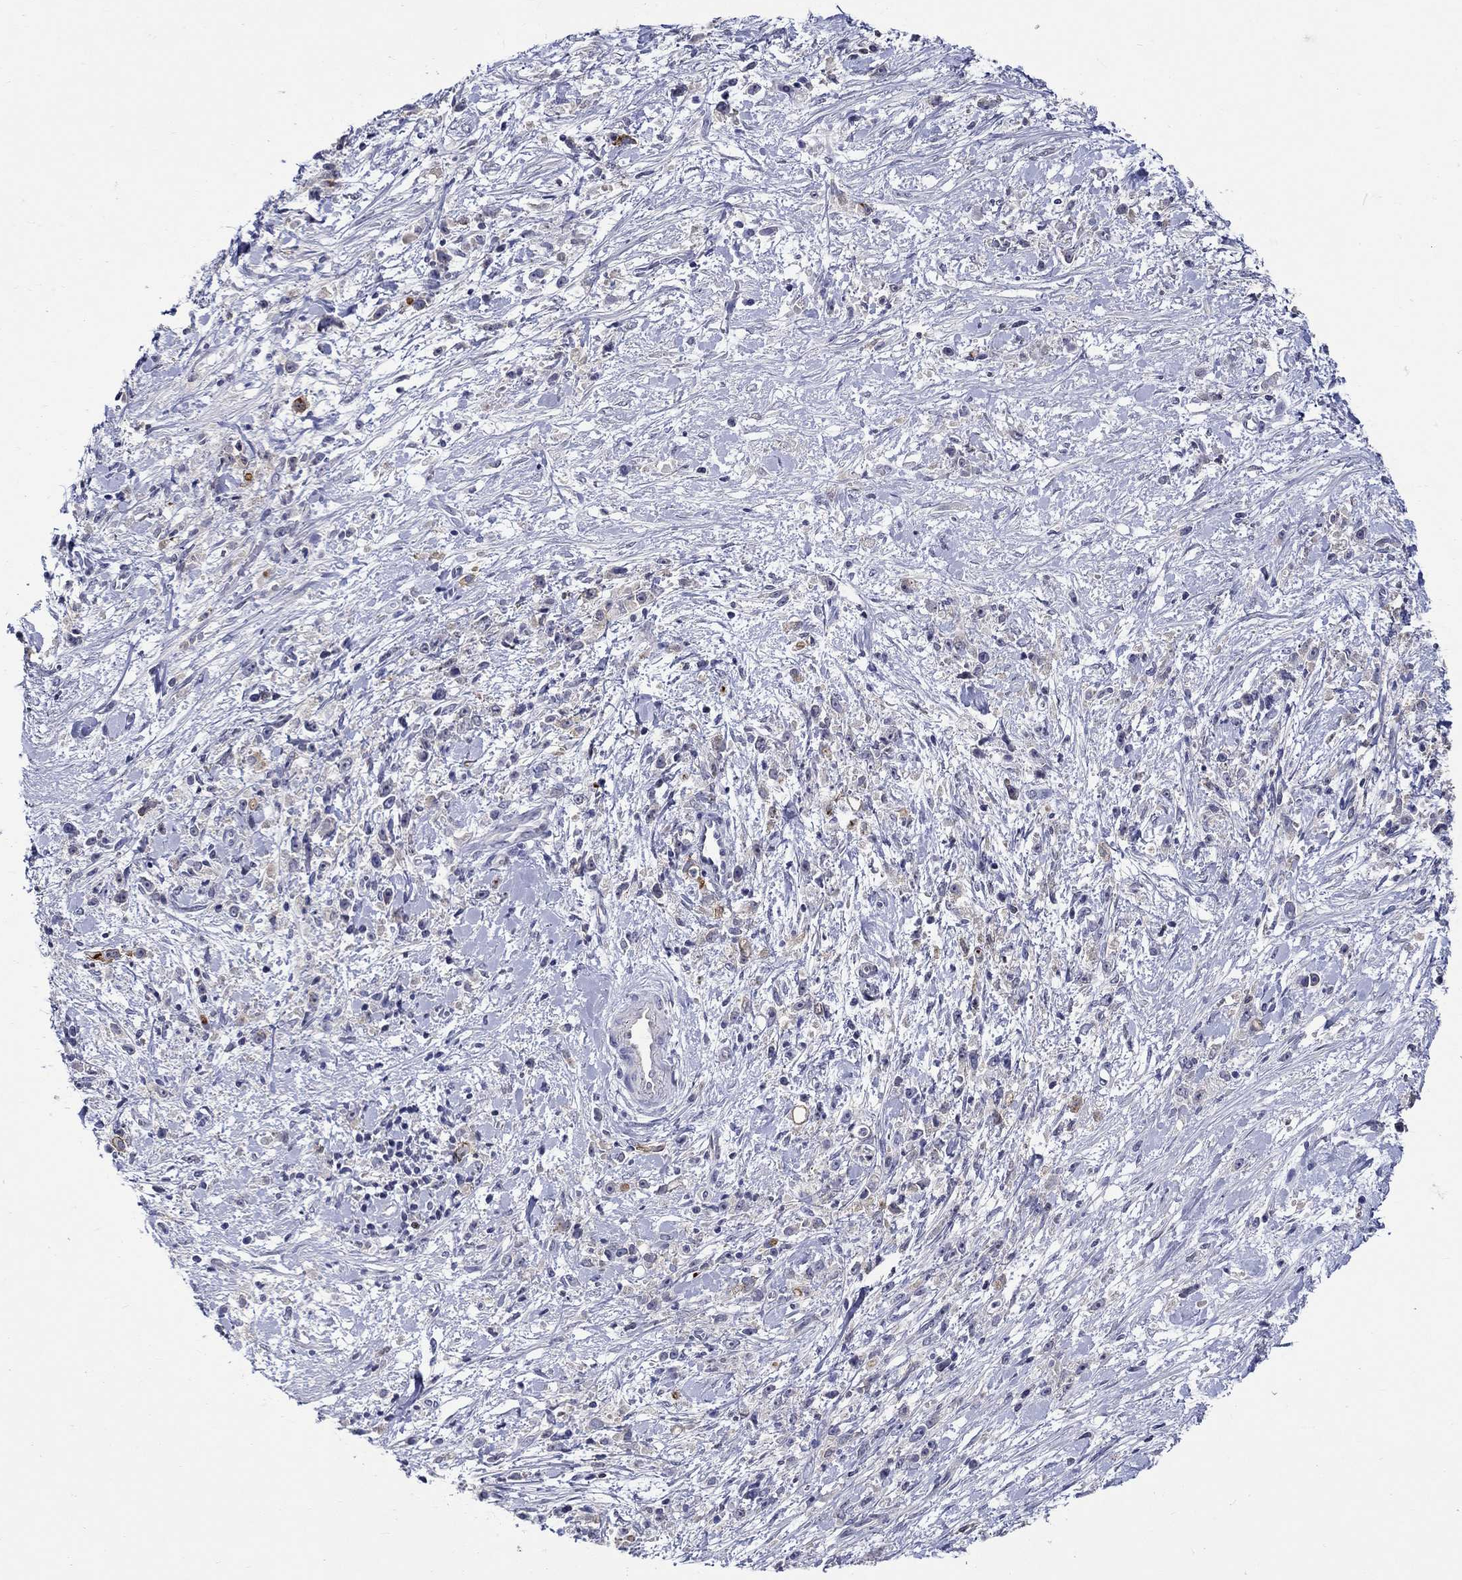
{"staining": {"intensity": "negative", "quantity": "none", "location": "none"}, "tissue": "stomach cancer", "cell_type": "Tumor cells", "image_type": "cancer", "snomed": [{"axis": "morphology", "description": "Adenocarcinoma, NOS"}, {"axis": "topography", "description": "Stomach"}], "caption": "An immunohistochemistry (IHC) photomicrograph of adenocarcinoma (stomach) is shown. There is no staining in tumor cells of adenocarcinoma (stomach).", "gene": "SLC30A3", "patient": {"sex": "female", "age": 59}}